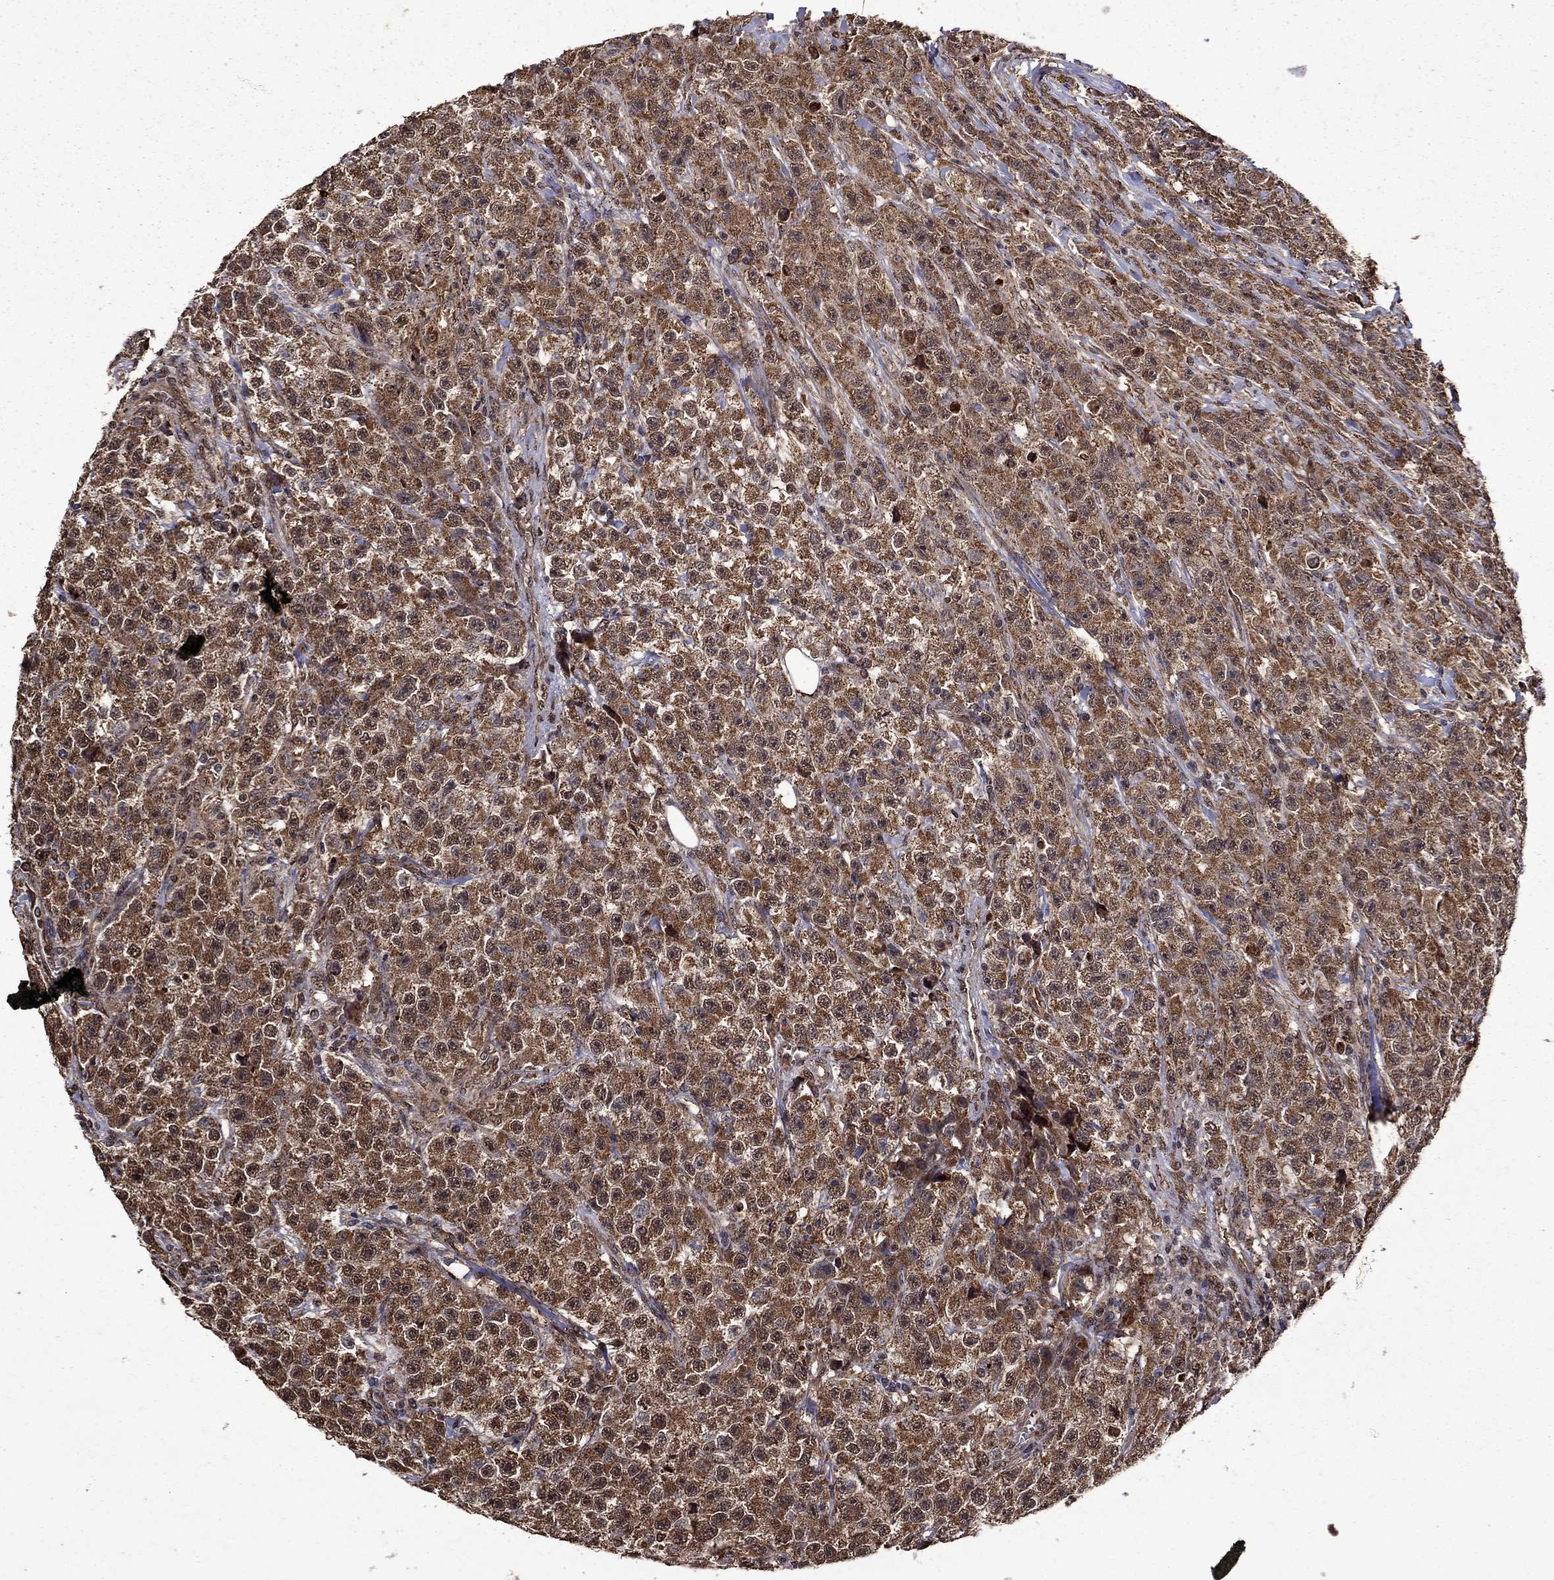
{"staining": {"intensity": "strong", "quantity": ">75%", "location": "cytoplasmic/membranous,nuclear"}, "tissue": "testis cancer", "cell_type": "Tumor cells", "image_type": "cancer", "snomed": [{"axis": "morphology", "description": "Seminoma, NOS"}, {"axis": "topography", "description": "Testis"}], "caption": "Tumor cells display high levels of strong cytoplasmic/membranous and nuclear expression in approximately >75% of cells in testis cancer (seminoma). The staining was performed using DAB (3,3'-diaminobenzidine) to visualize the protein expression in brown, while the nuclei were stained in blue with hematoxylin (Magnification: 20x).", "gene": "ITM2B", "patient": {"sex": "male", "age": 59}}